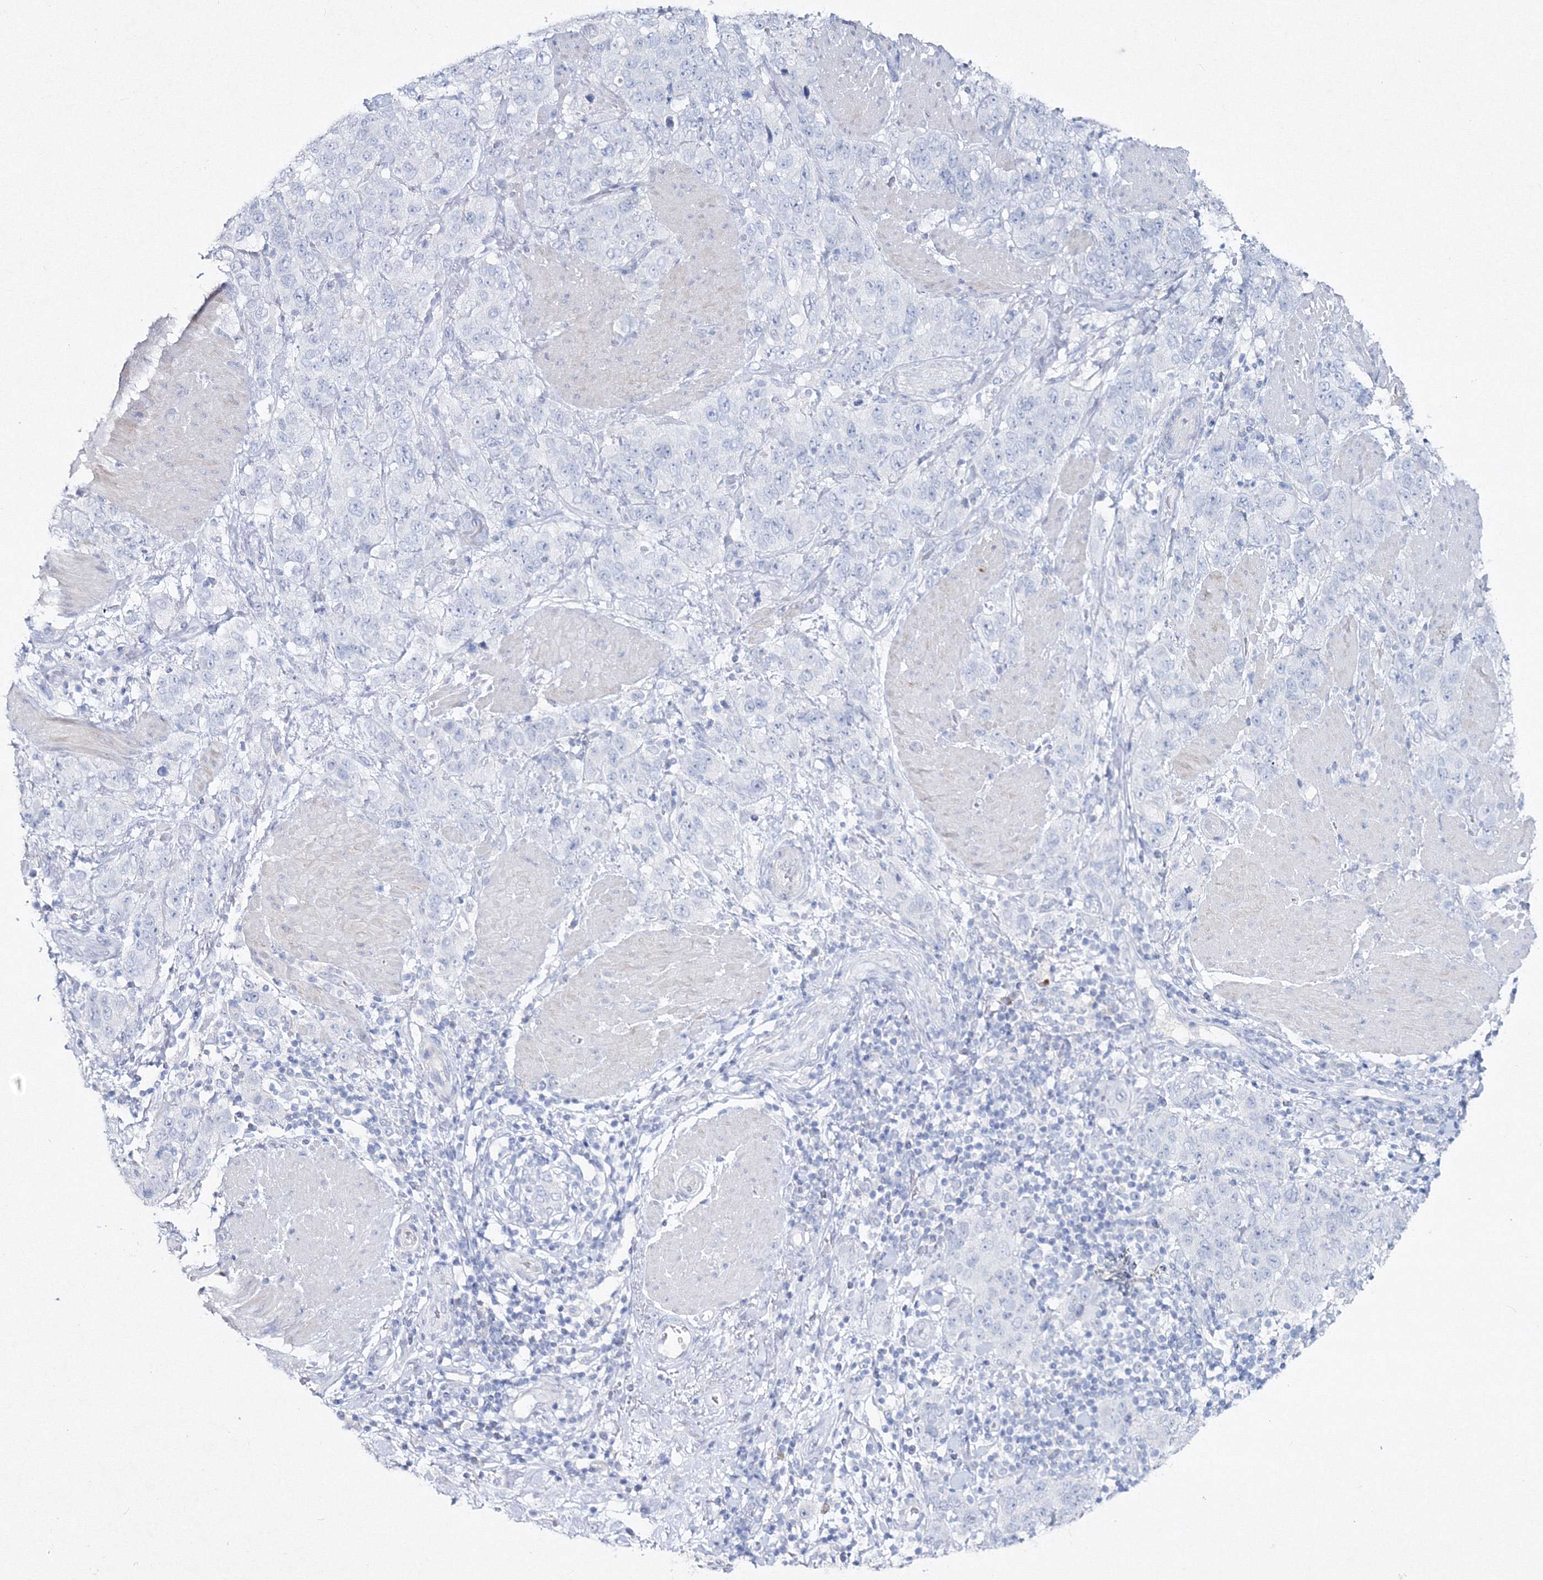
{"staining": {"intensity": "negative", "quantity": "none", "location": "none"}, "tissue": "stomach cancer", "cell_type": "Tumor cells", "image_type": "cancer", "snomed": [{"axis": "morphology", "description": "Adenocarcinoma, NOS"}, {"axis": "topography", "description": "Stomach"}], "caption": "Micrograph shows no significant protein positivity in tumor cells of adenocarcinoma (stomach).", "gene": "GCKR", "patient": {"sex": "male", "age": 48}}